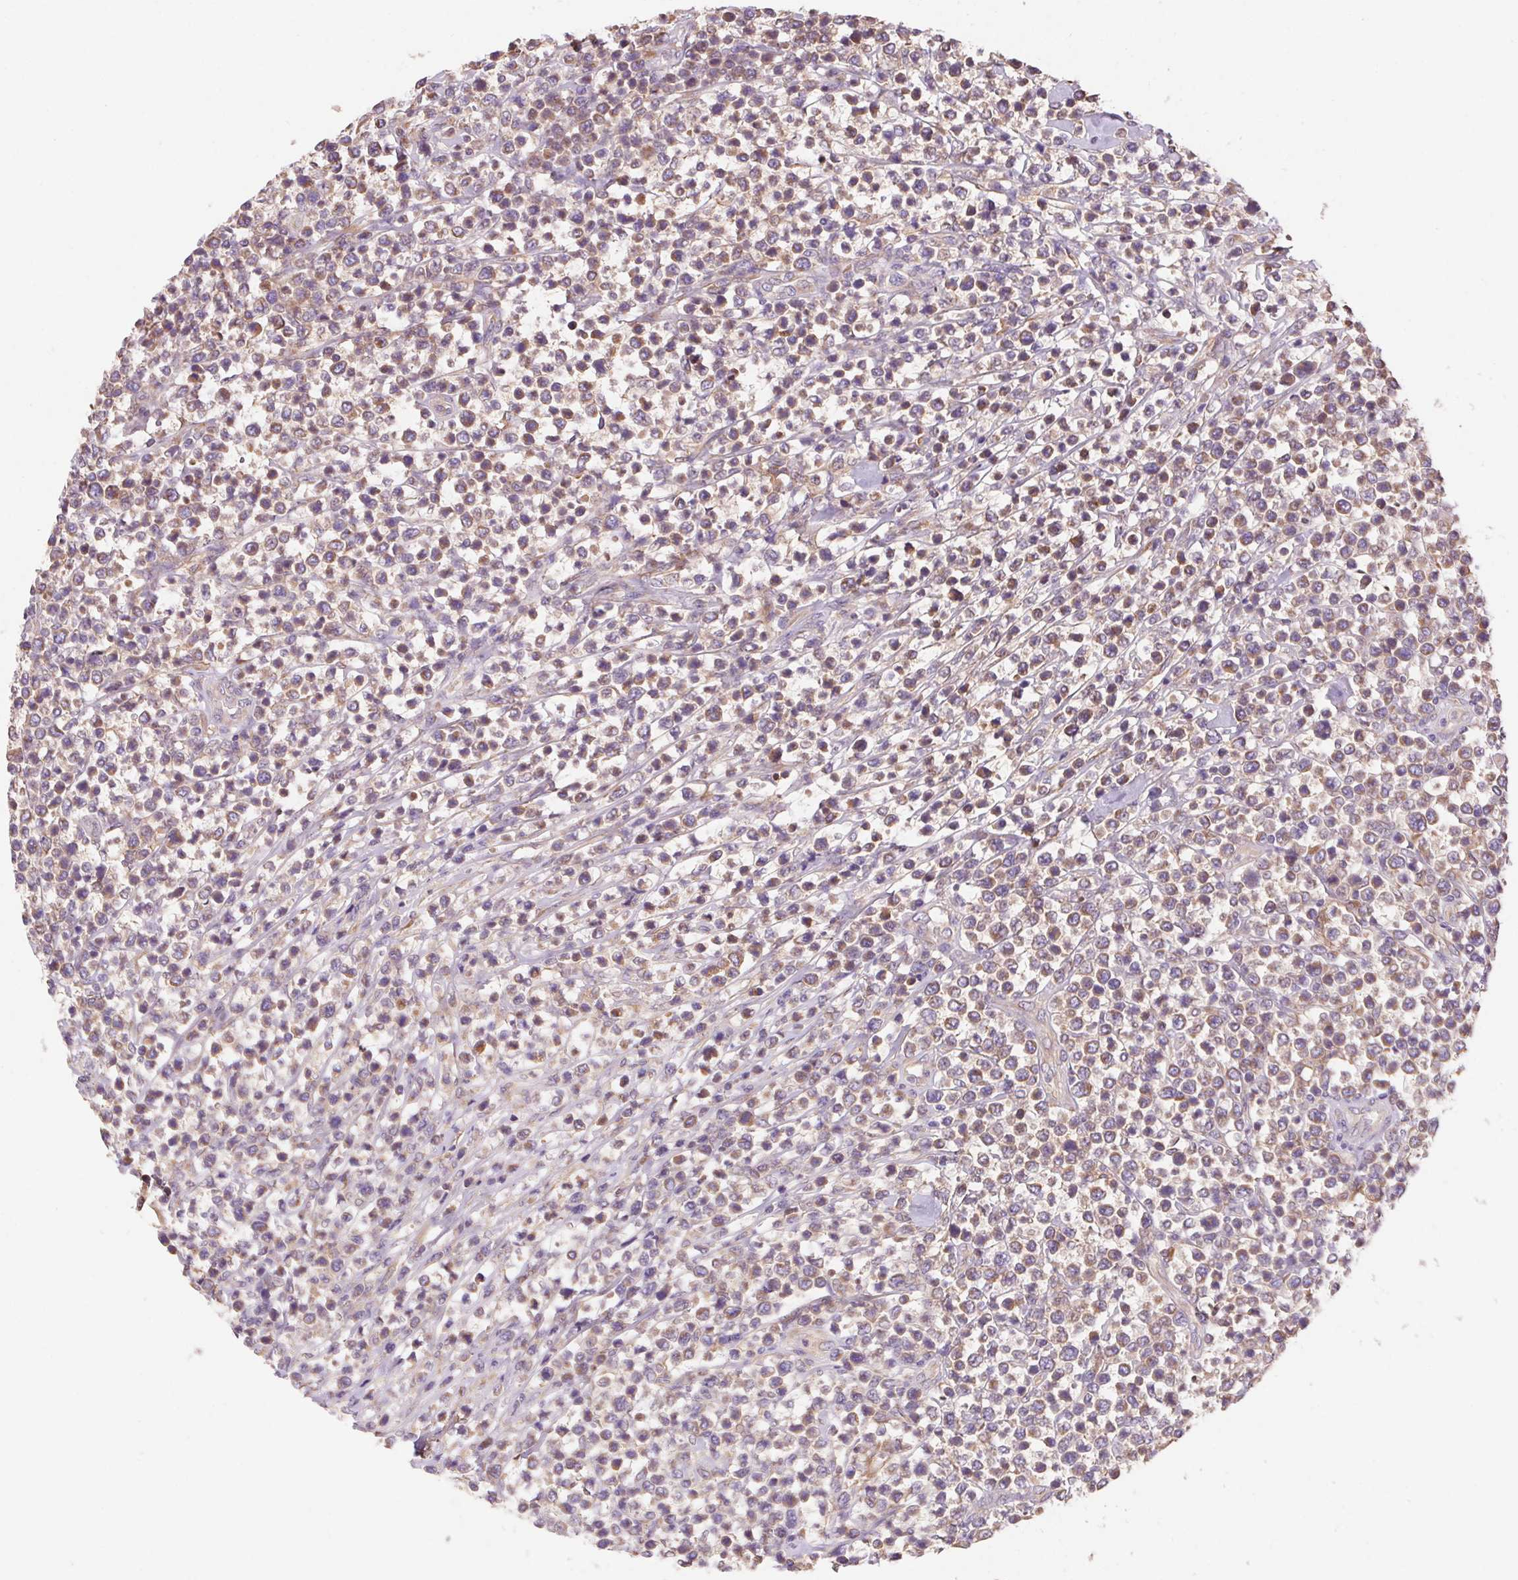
{"staining": {"intensity": "weak", "quantity": "25%-75%", "location": "cytoplasmic/membranous"}, "tissue": "lymphoma", "cell_type": "Tumor cells", "image_type": "cancer", "snomed": [{"axis": "morphology", "description": "Malignant lymphoma, non-Hodgkin's type, High grade"}, {"axis": "topography", "description": "Soft tissue"}], "caption": "Protein expression analysis of human malignant lymphoma, non-Hodgkin's type (high-grade) reveals weak cytoplasmic/membranous expression in about 25%-75% of tumor cells.", "gene": "RAB1A", "patient": {"sex": "female", "age": 56}}